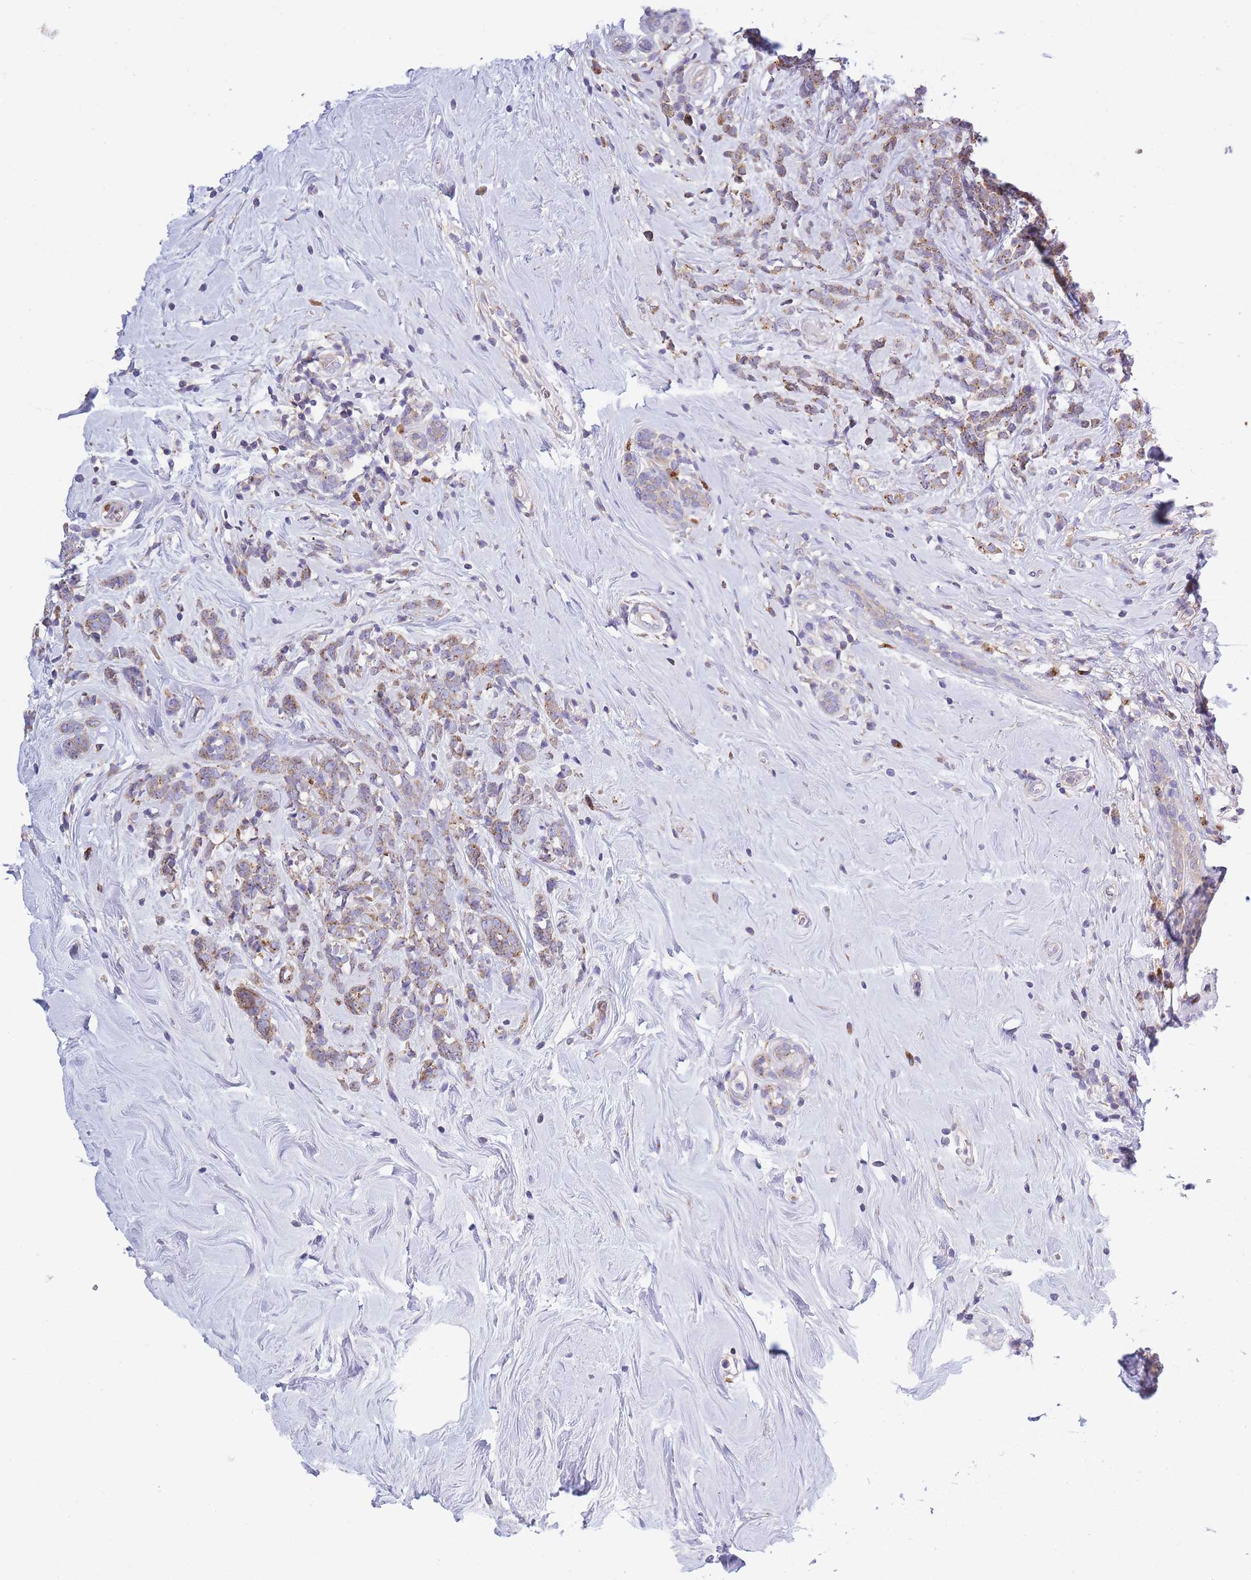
{"staining": {"intensity": "weak", "quantity": ">75%", "location": "cytoplasmic/membranous"}, "tissue": "breast cancer", "cell_type": "Tumor cells", "image_type": "cancer", "snomed": [{"axis": "morphology", "description": "Lobular carcinoma"}, {"axis": "topography", "description": "Breast"}], "caption": "A photomicrograph of human breast cancer (lobular carcinoma) stained for a protein displays weak cytoplasmic/membranous brown staining in tumor cells.", "gene": "COPG2", "patient": {"sex": "female", "age": 58}}